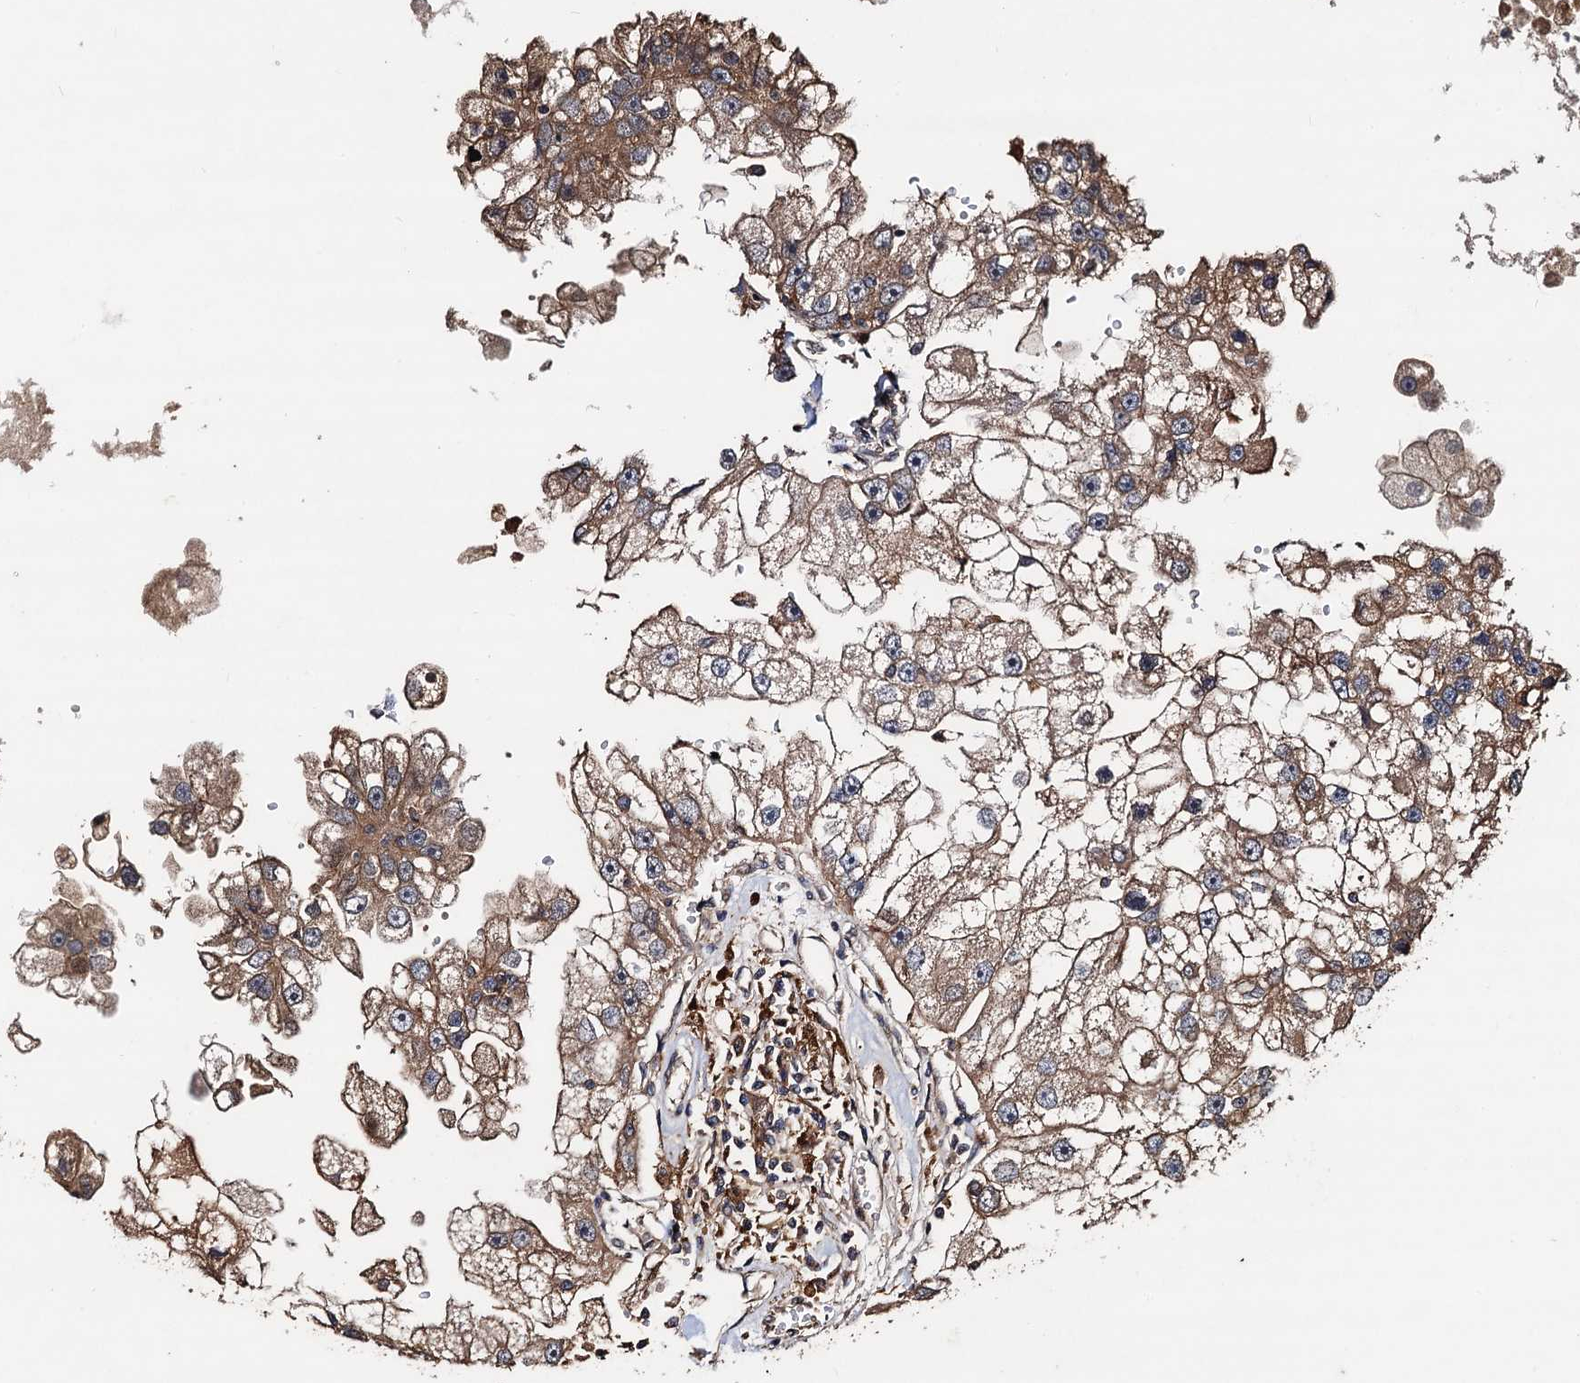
{"staining": {"intensity": "weak", "quantity": ">75%", "location": "cytoplasmic/membranous"}, "tissue": "renal cancer", "cell_type": "Tumor cells", "image_type": "cancer", "snomed": [{"axis": "morphology", "description": "Adenocarcinoma, NOS"}, {"axis": "topography", "description": "Kidney"}], "caption": "Immunohistochemical staining of renal cancer displays weak cytoplasmic/membranous protein positivity in approximately >75% of tumor cells.", "gene": "TMEM39B", "patient": {"sex": "male", "age": 63}}